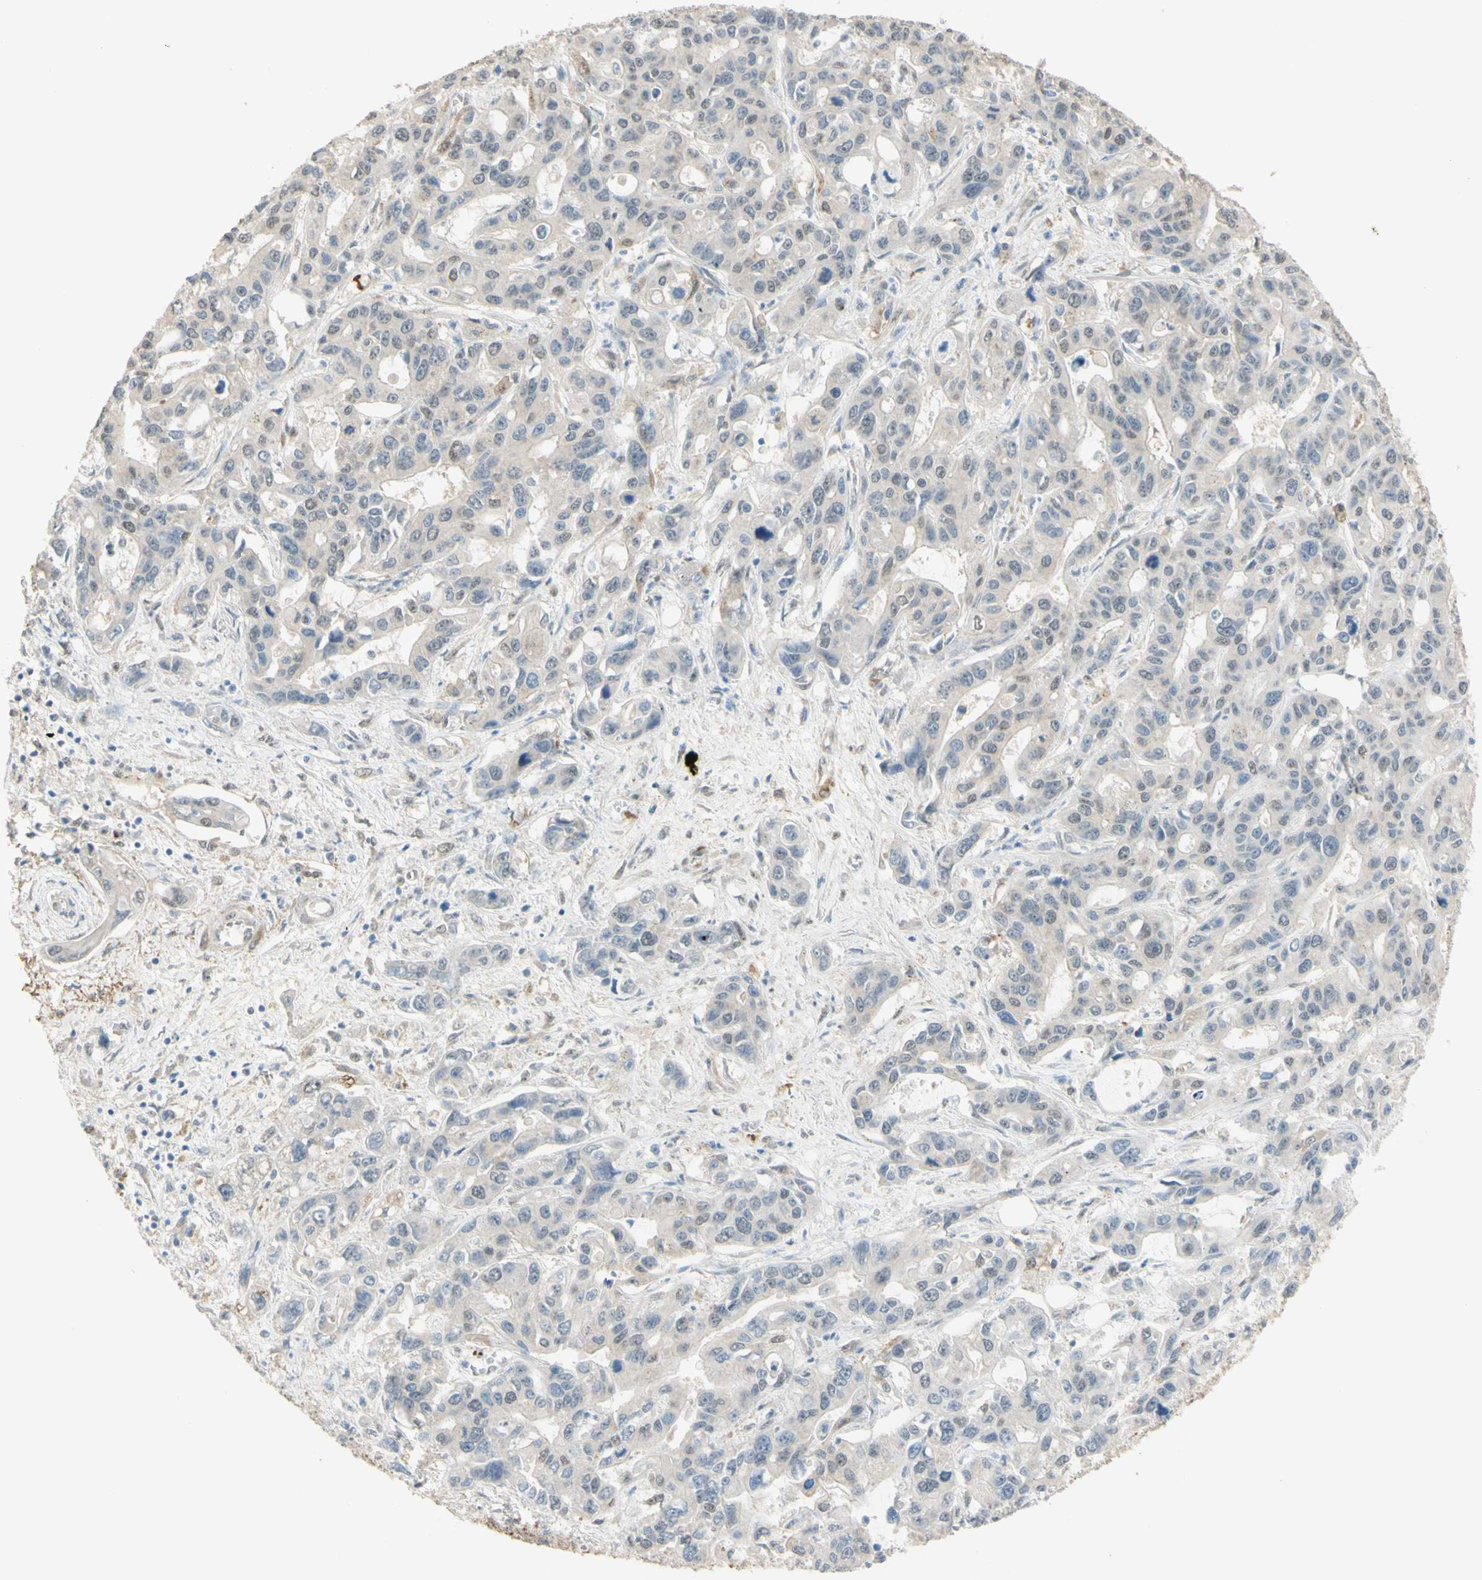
{"staining": {"intensity": "weak", "quantity": "<25%", "location": "nuclear"}, "tissue": "liver cancer", "cell_type": "Tumor cells", "image_type": "cancer", "snomed": [{"axis": "morphology", "description": "Cholangiocarcinoma"}, {"axis": "topography", "description": "Liver"}], "caption": "High power microscopy image of an immunohistochemistry photomicrograph of liver cancer (cholangiocarcinoma), revealing no significant staining in tumor cells. (DAB IHC with hematoxylin counter stain).", "gene": "MUC3A", "patient": {"sex": "female", "age": 65}}